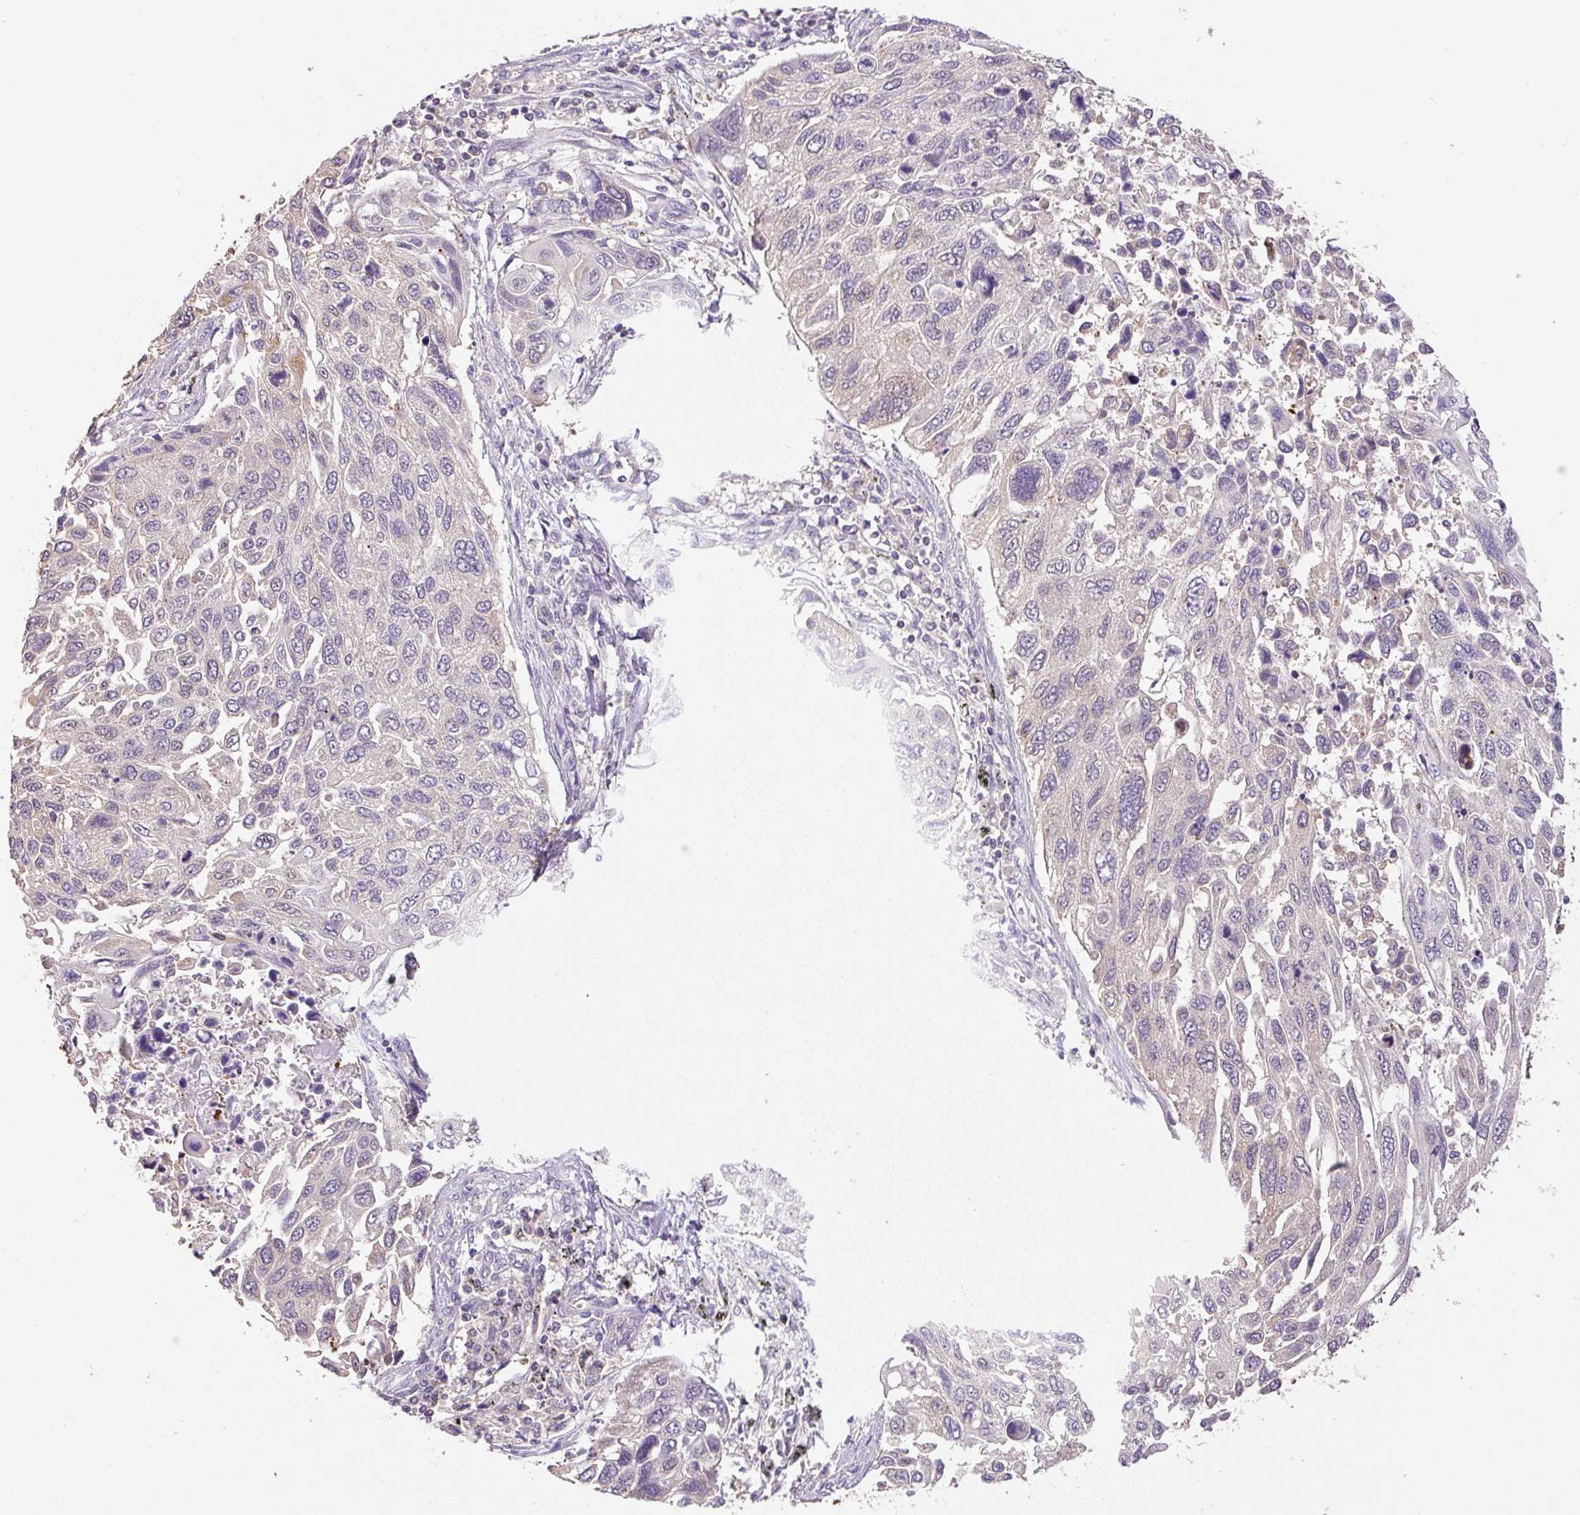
{"staining": {"intensity": "negative", "quantity": "none", "location": "none"}, "tissue": "lung cancer", "cell_type": "Tumor cells", "image_type": "cancer", "snomed": [{"axis": "morphology", "description": "Squamous cell carcinoma, NOS"}, {"axis": "topography", "description": "Lung"}], "caption": "An image of human lung squamous cell carcinoma is negative for staining in tumor cells.", "gene": "COX8A", "patient": {"sex": "male", "age": 62}}